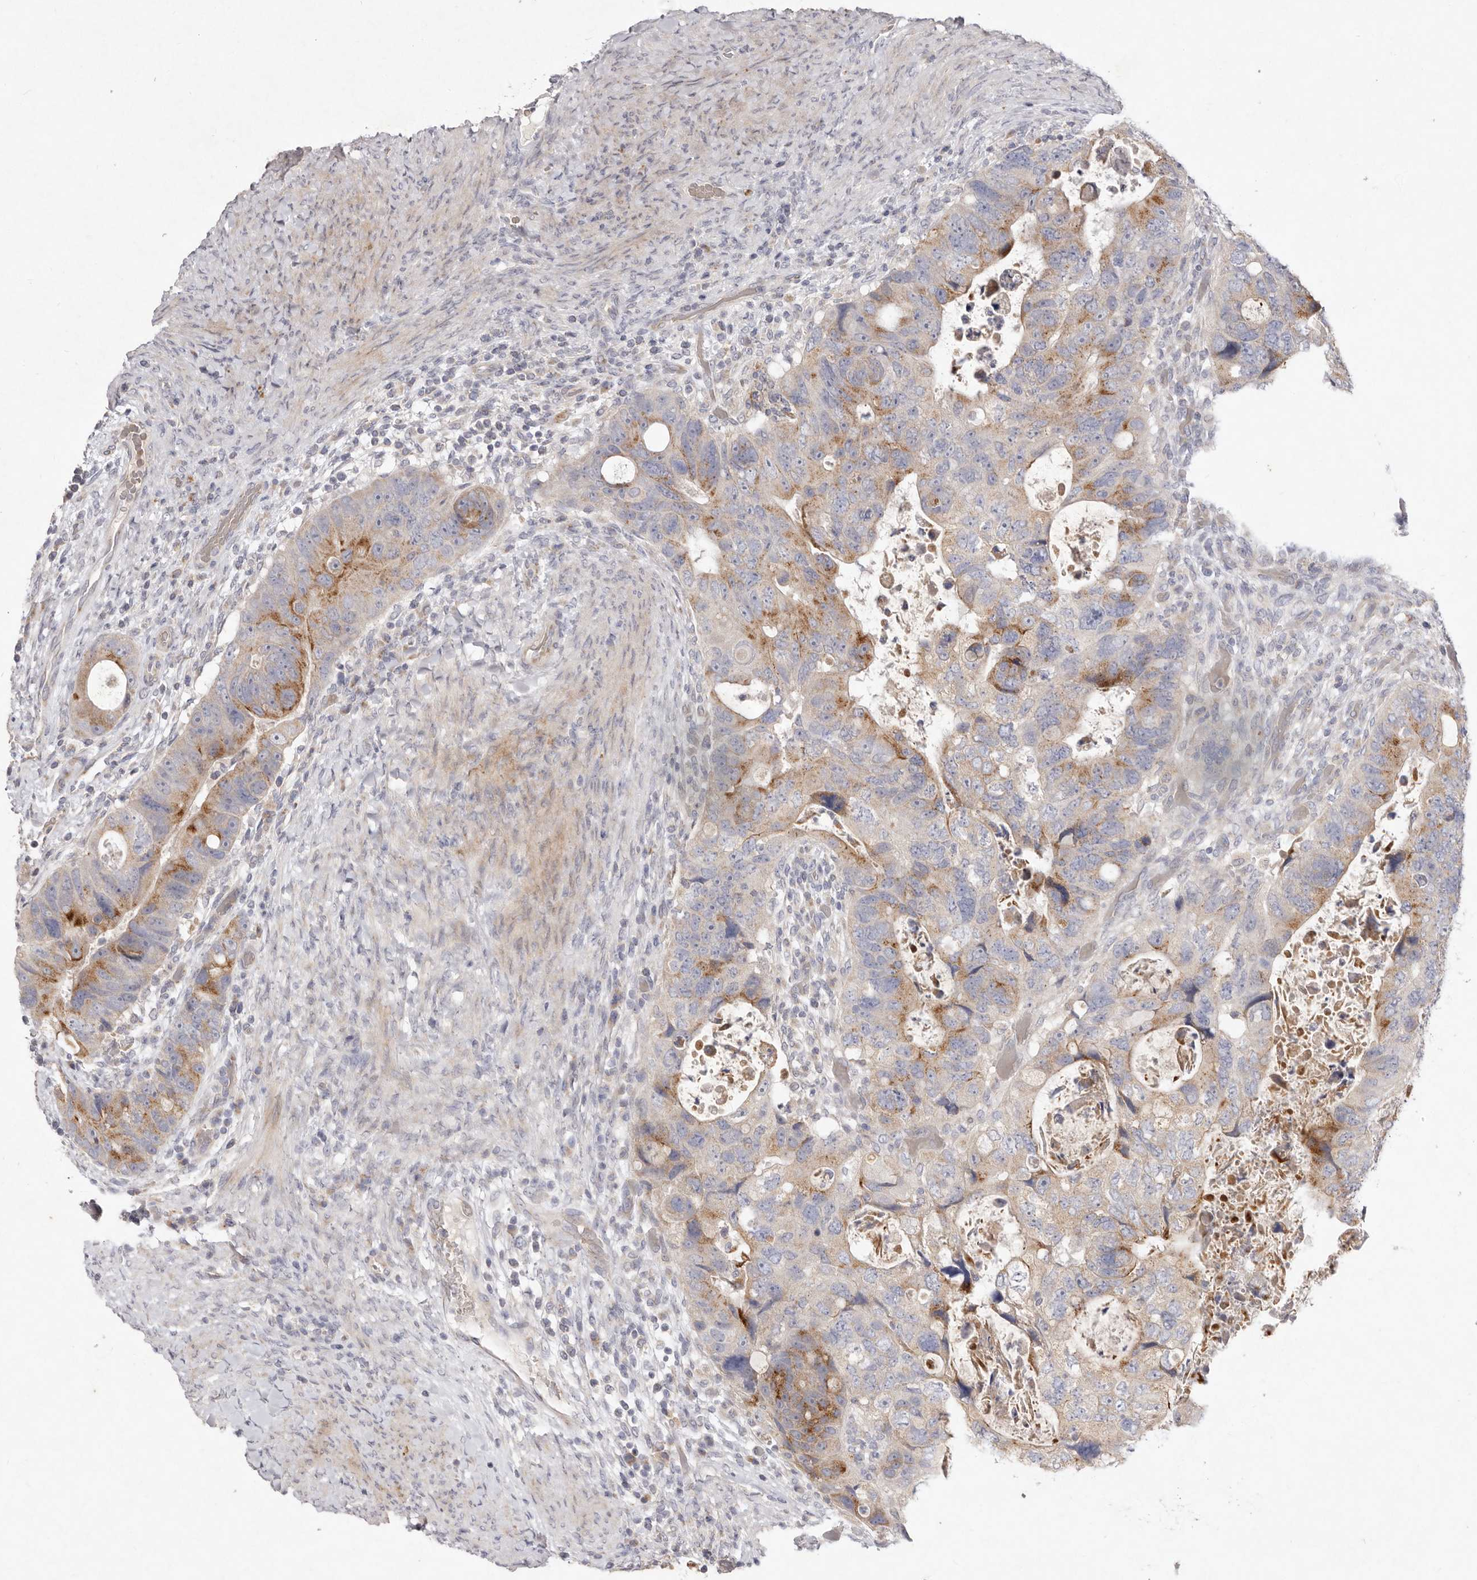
{"staining": {"intensity": "moderate", "quantity": ">75%", "location": "cytoplasmic/membranous"}, "tissue": "colorectal cancer", "cell_type": "Tumor cells", "image_type": "cancer", "snomed": [{"axis": "morphology", "description": "Adenocarcinoma, NOS"}, {"axis": "topography", "description": "Rectum"}], "caption": "Colorectal adenocarcinoma tissue demonstrates moderate cytoplasmic/membranous positivity in about >75% of tumor cells", "gene": "USP24", "patient": {"sex": "male", "age": 59}}